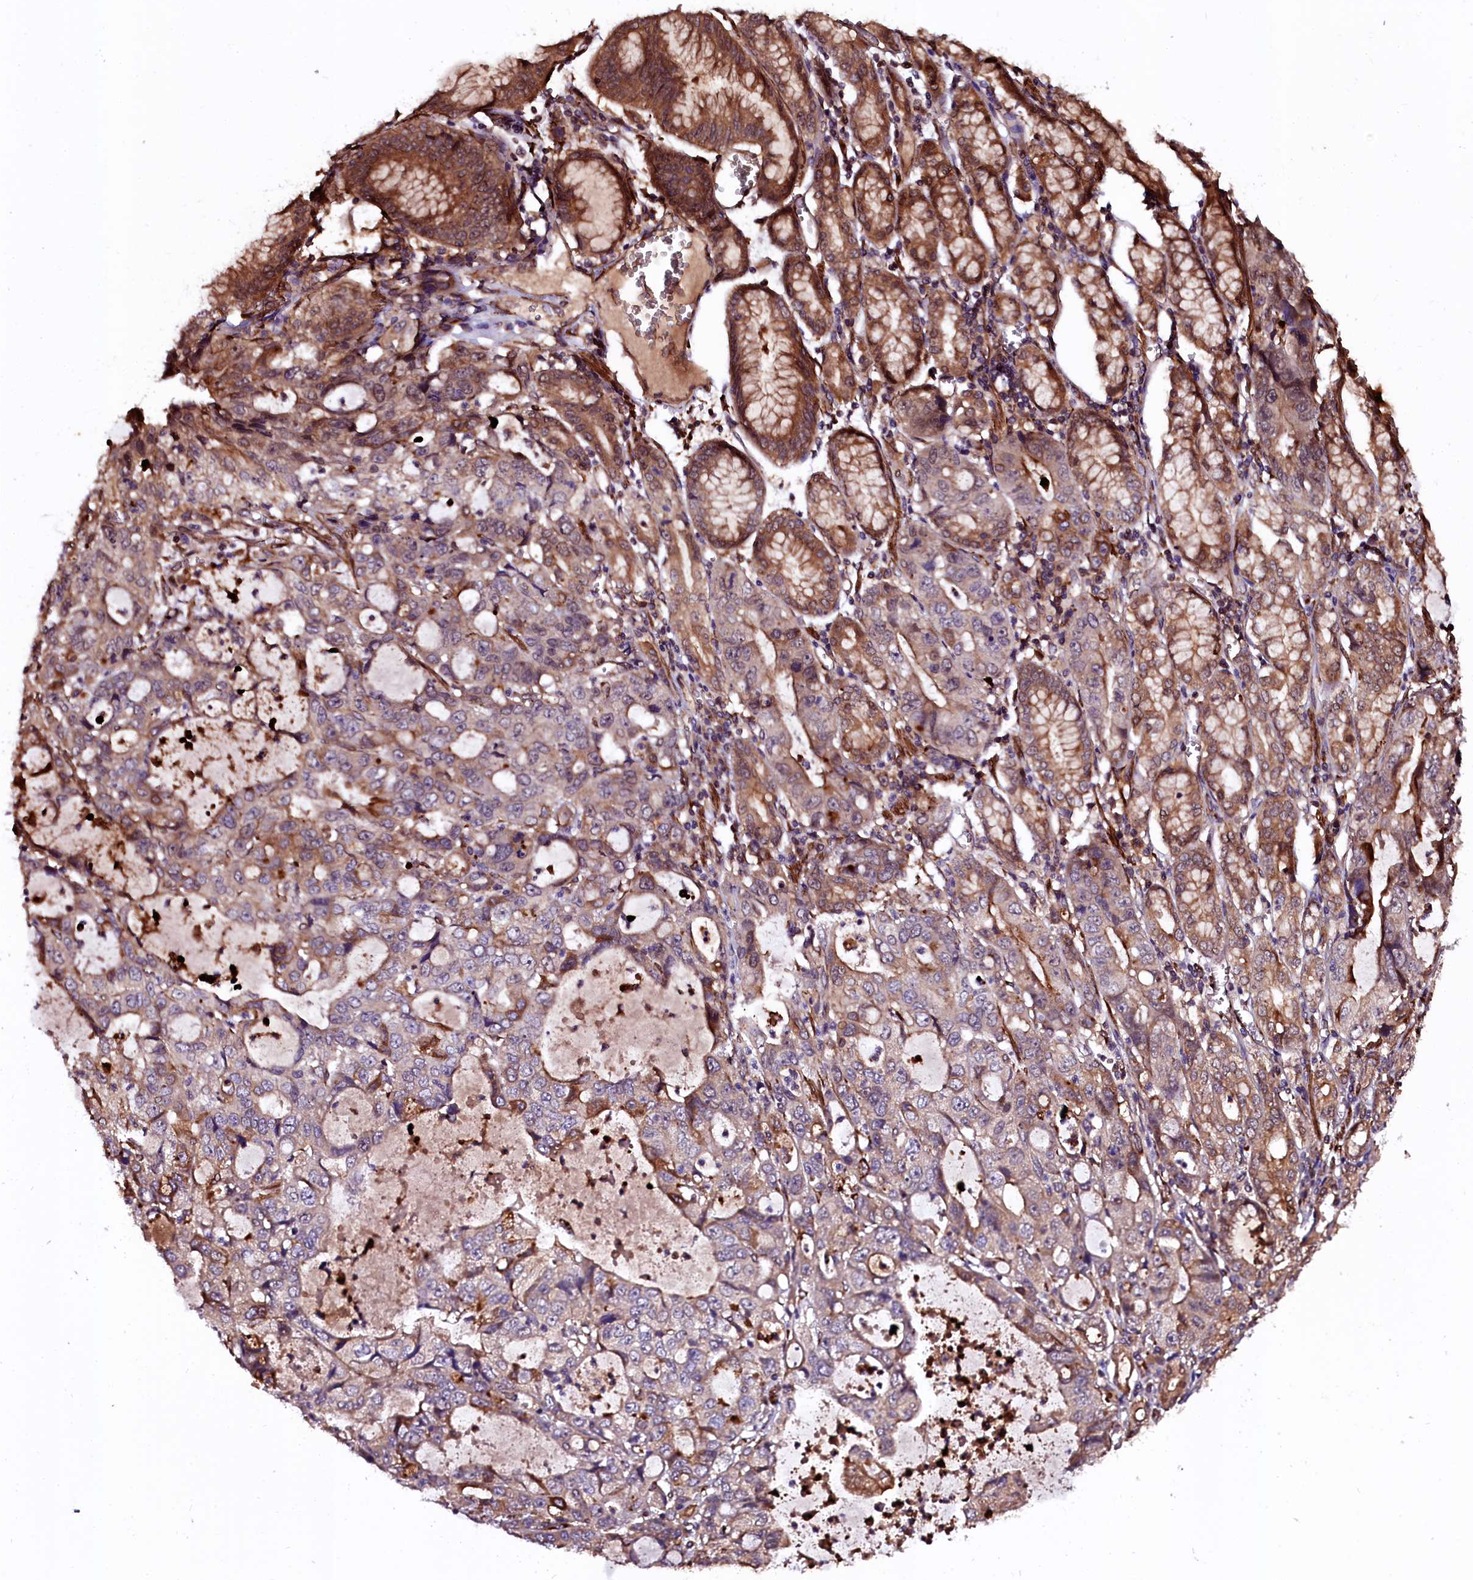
{"staining": {"intensity": "moderate", "quantity": "25%-75%", "location": "cytoplasmic/membranous"}, "tissue": "stomach cancer", "cell_type": "Tumor cells", "image_type": "cancer", "snomed": [{"axis": "morphology", "description": "Adenocarcinoma, NOS"}, {"axis": "topography", "description": "Stomach, lower"}], "caption": "Protein positivity by immunohistochemistry shows moderate cytoplasmic/membranous expression in approximately 25%-75% of tumor cells in stomach cancer. (Stains: DAB in brown, nuclei in blue, Microscopy: brightfield microscopy at high magnification).", "gene": "N4BP1", "patient": {"sex": "female", "age": 43}}